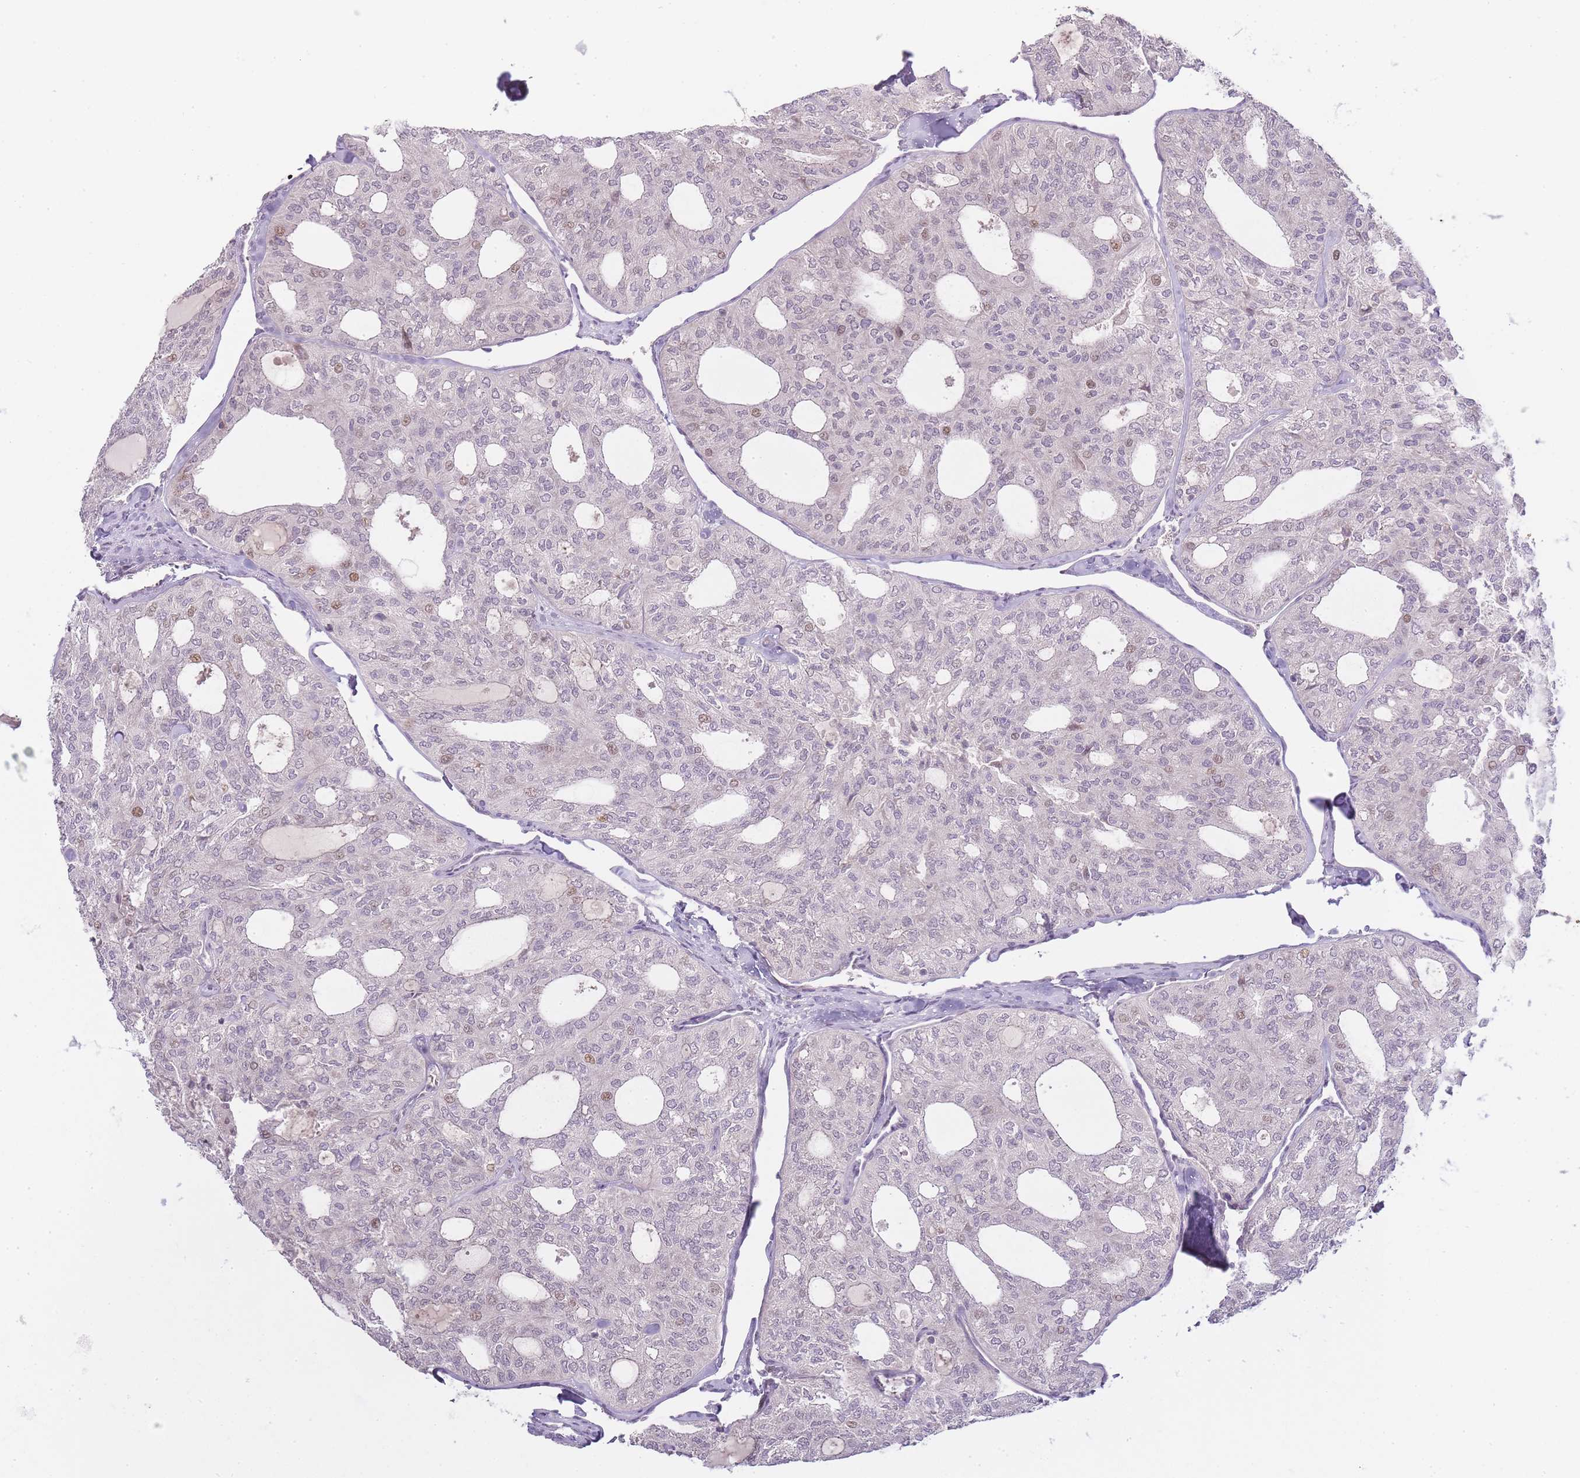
{"staining": {"intensity": "moderate", "quantity": "<25%", "location": "nuclear"}, "tissue": "thyroid cancer", "cell_type": "Tumor cells", "image_type": "cancer", "snomed": [{"axis": "morphology", "description": "Follicular adenoma carcinoma, NOS"}, {"axis": "topography", "description": "Thyroid gland"}], "caption": "IHC of human thyroid follicular adenoma carcinoma displays low levels of moderate nuclear staining in approximately <25% of tumor cells.", "gene": "OGG1", "patient": {"sex": "male", "age": 75}}